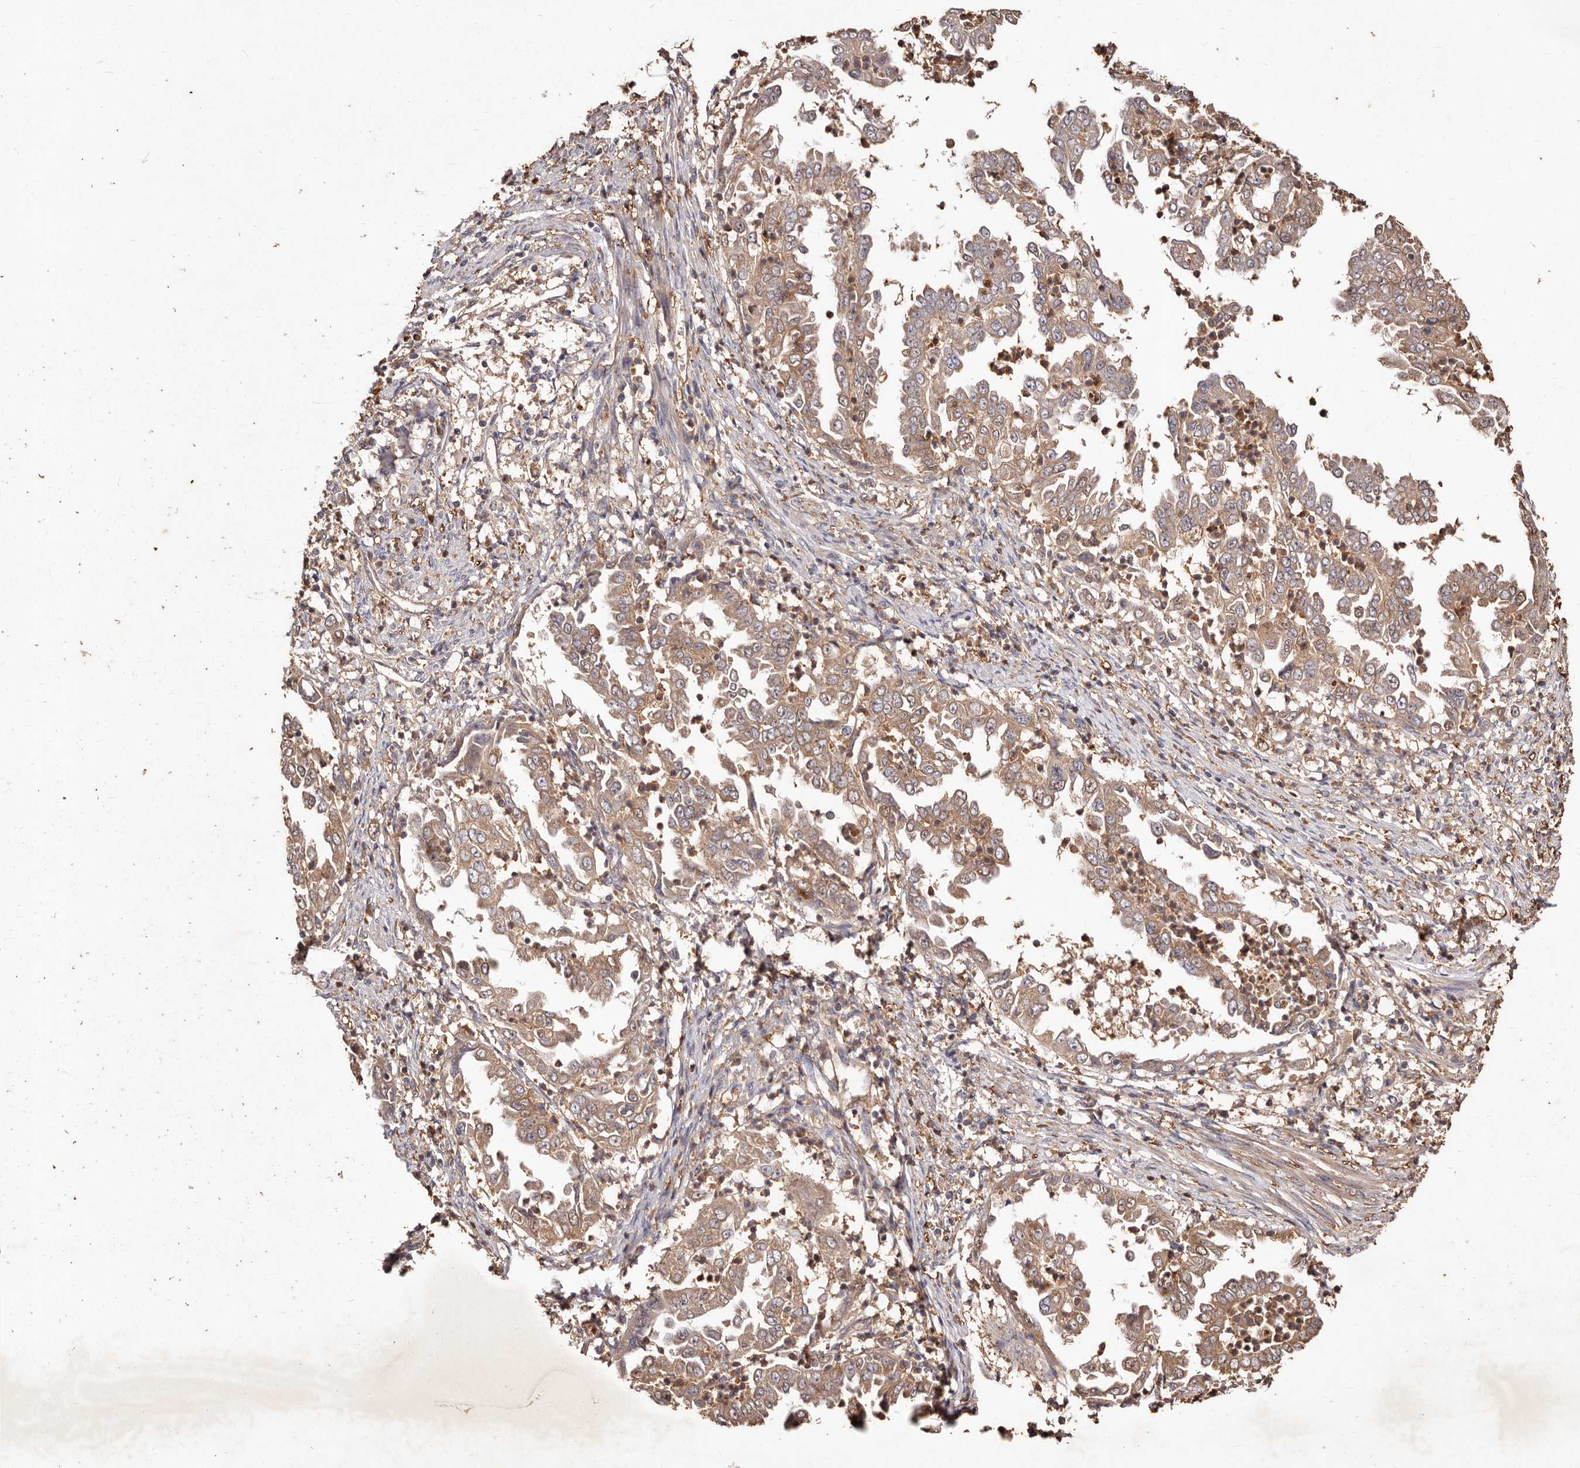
{"staining": {"intensity": "weak", "quantity": ">75%", "location": "cytoplasmic/membranous"}, "tissue": "endometrial cancer", "cell_type": "Tumor cells", "image_type": "cancer", "snomed": [{"axis": "morphology", "description": "Adenocarcinoma, NOS"}, {"axis": "topography", "description": "Endometrium"}], "caption": "Endometrial cancer stained for a protein demonstrates weak cytoplasmic/membranous positivity in tumor cells.", "gene": "CCL14", "patient": {"sex": "female", "age": 85}}